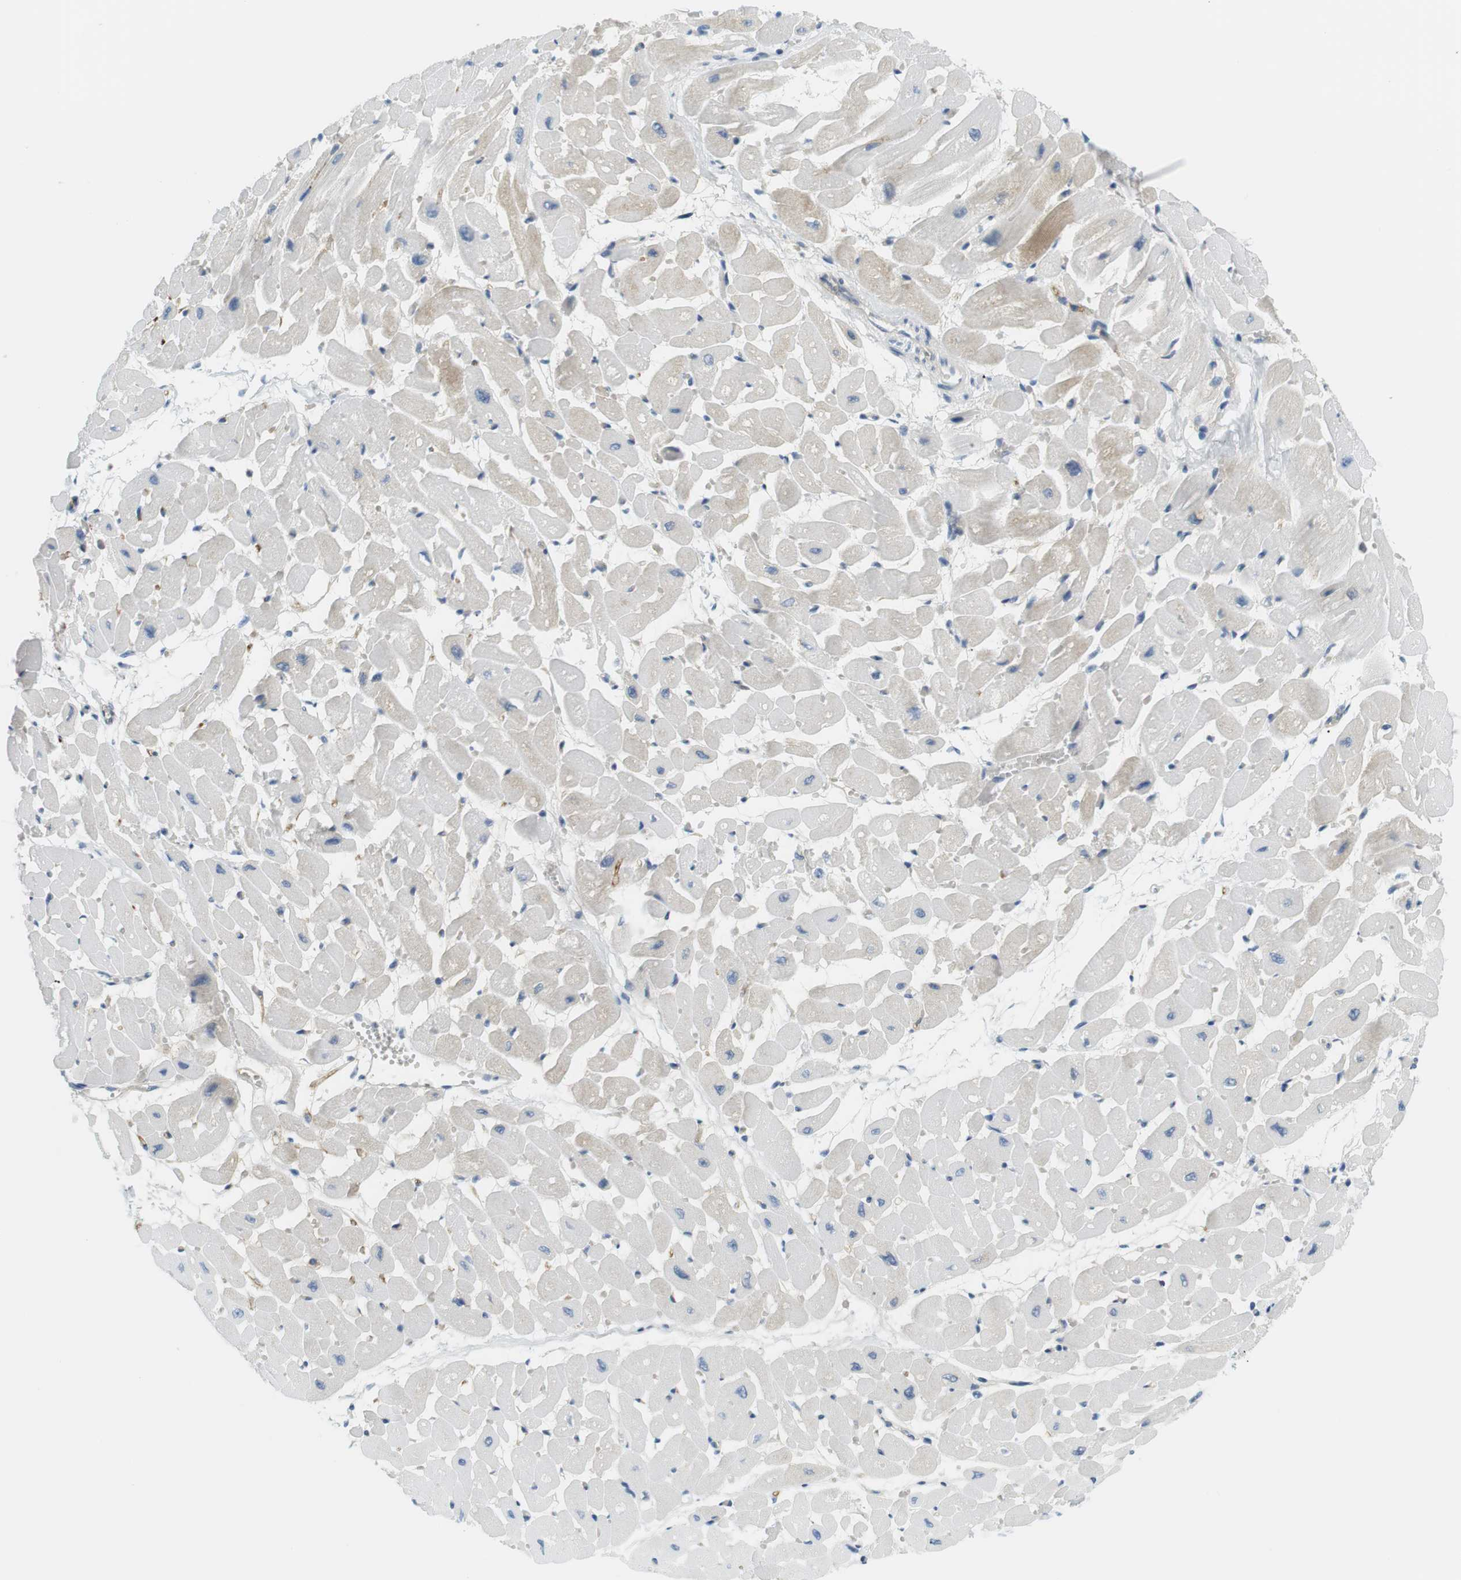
{"staining": {"intensity": "weak", "quantity": "<25%", "location": "cytoplasmic/membranous"}, "tissue": "heart muscle", "cell_type": "Cardiomyocytes", "image_type": "normal", "snomed": [{"axis": "morphology", "description": "Normal tissue, NOS"}, {"axis": "topography", "description": "Heart"}], "caption": "This histopathology image is of normal heart muscle stained with IHC to label a protein in brown with the nuclei are counter-stained blue. There is no staining in cardiomyocytes.", "gene": "APOB", "patient": {"sex": "male", "age": 45}}